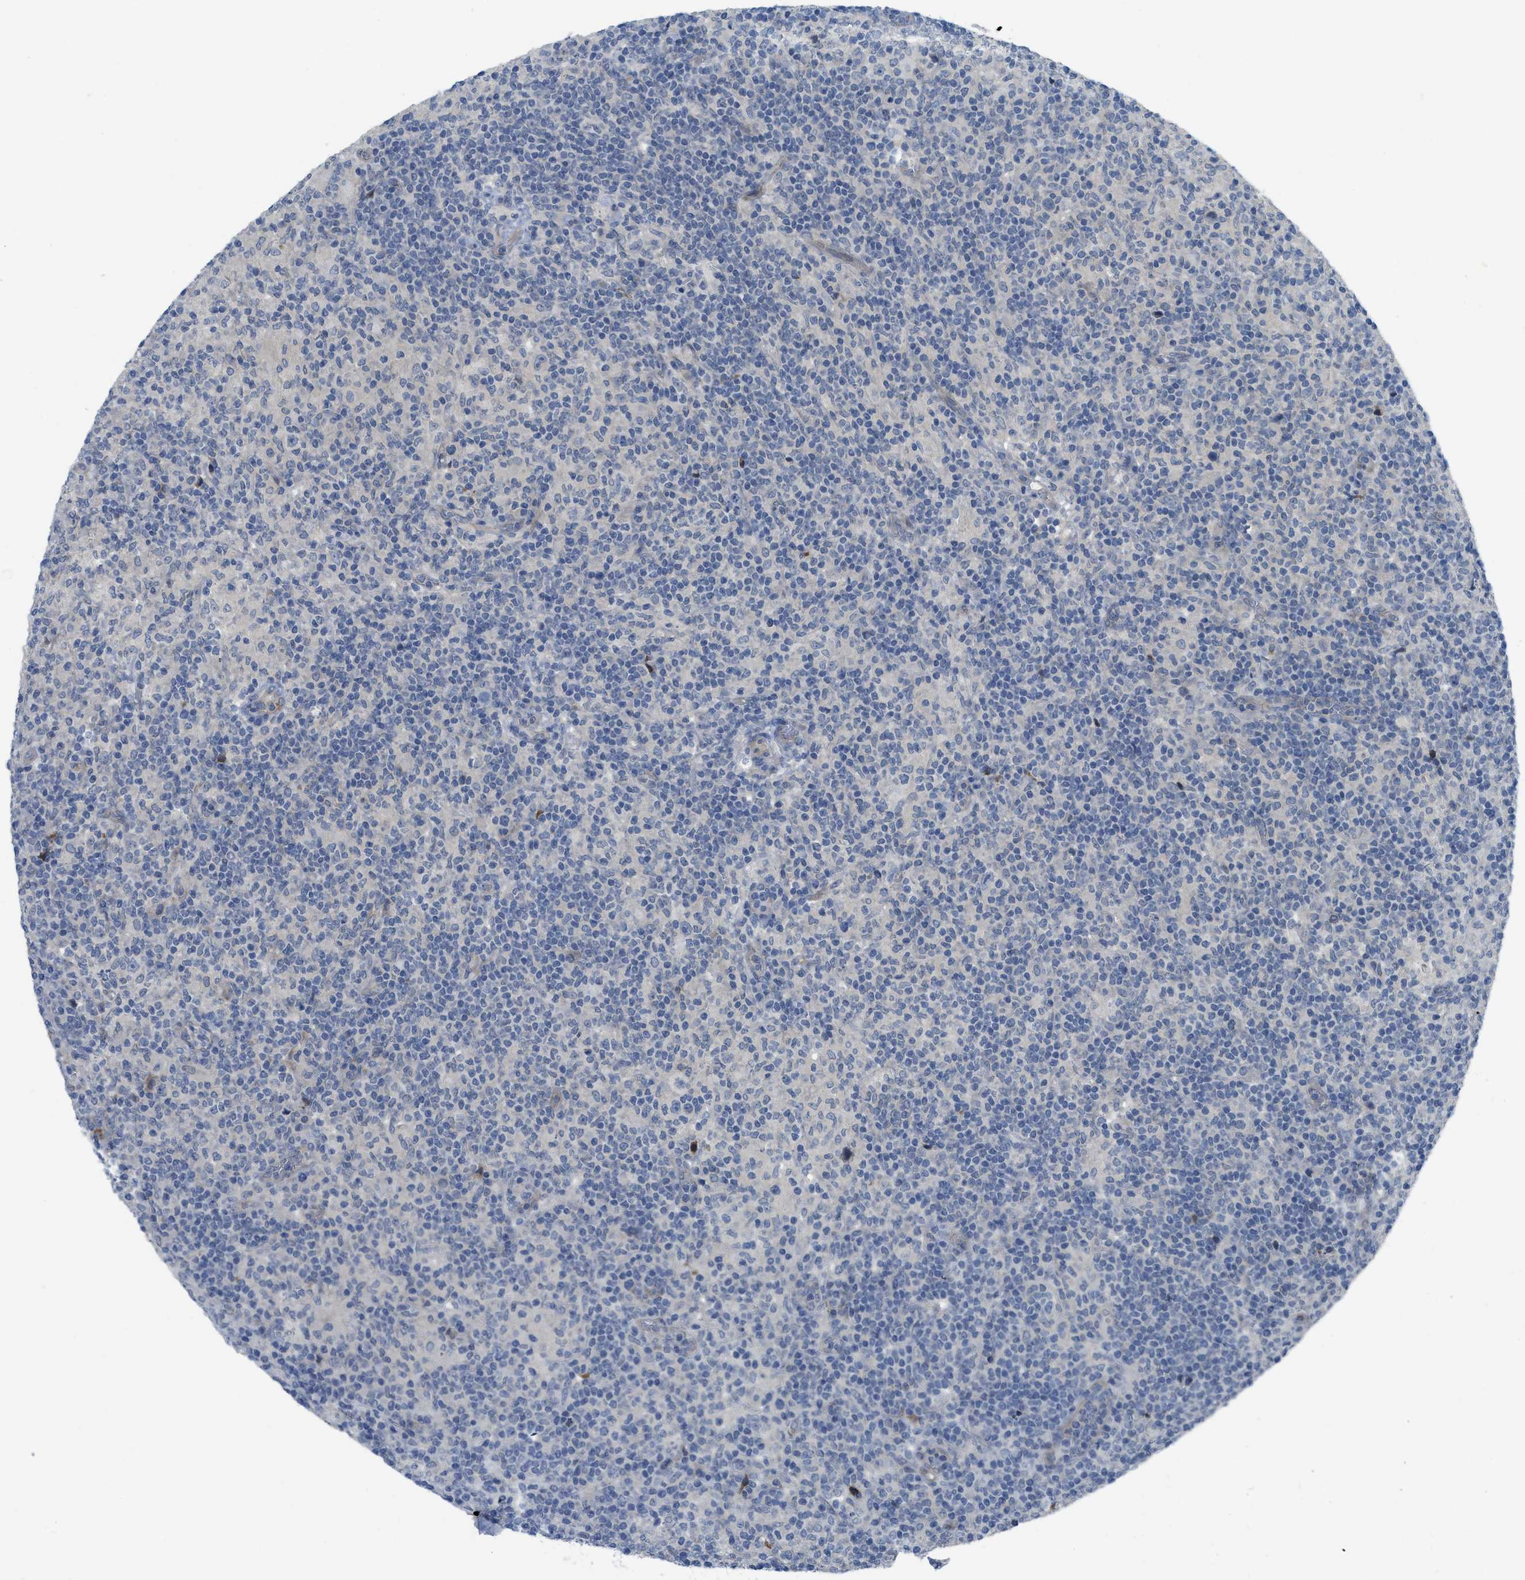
{"staining": {"intensity": "negative", "quantity": "none", "location": "none"}, "tissue": "lymphoma", "cell_type": "Tumor cells", "image_type": "cancer", "snomed": [{"axis": "morphology", "description": "Hodgkin's disease, NOS"}, {"axis": "topography", "description": "Lymph node"}], "caption": "Tumor cells show no significant protein positivity in lymphoma.", "gene": "TNFAIP1", "patient": {"sex": "male", "age": 70}}